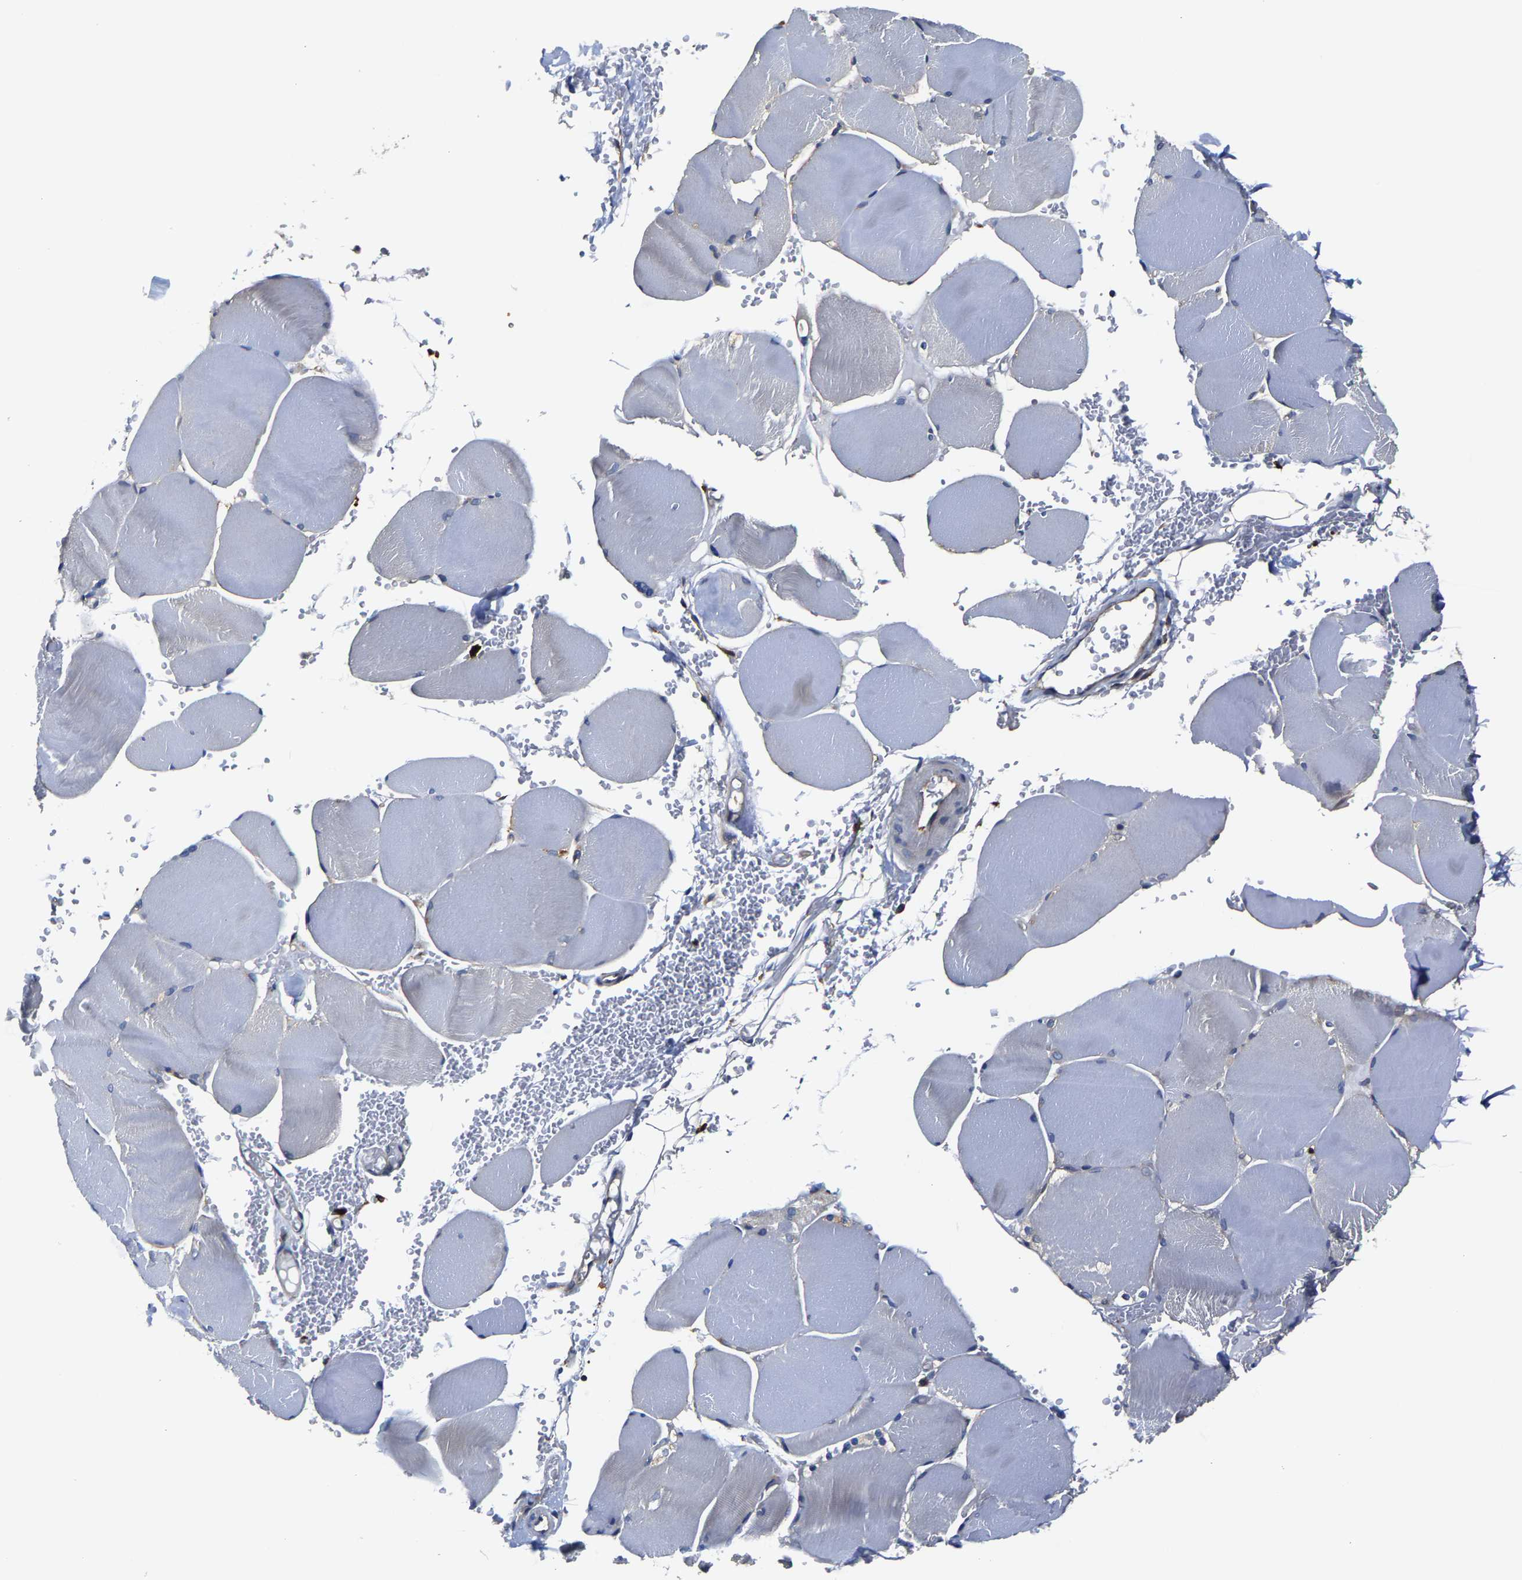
{"staining": {"intensity": "negative", "quantity": "none", "location": "none"}, "tissue": "skeletal muscle", "cell_type": "Myocytes", "image_type": "normal", "snomed": [{"axis": "morphology", "description": "Normal tissue, NOS"}, {"axis": "topography", "description": "Skin"}, {"axis": "topography", "description": "Skeletal muscle"}], "caption": "A high-resolution histopathology image shows IHC staining of benign skeletal muscle, which demonstrates no significant positivity in myocytes.", "gene": "TRAF6", "patient": {"sex": "male", "age": 83}}